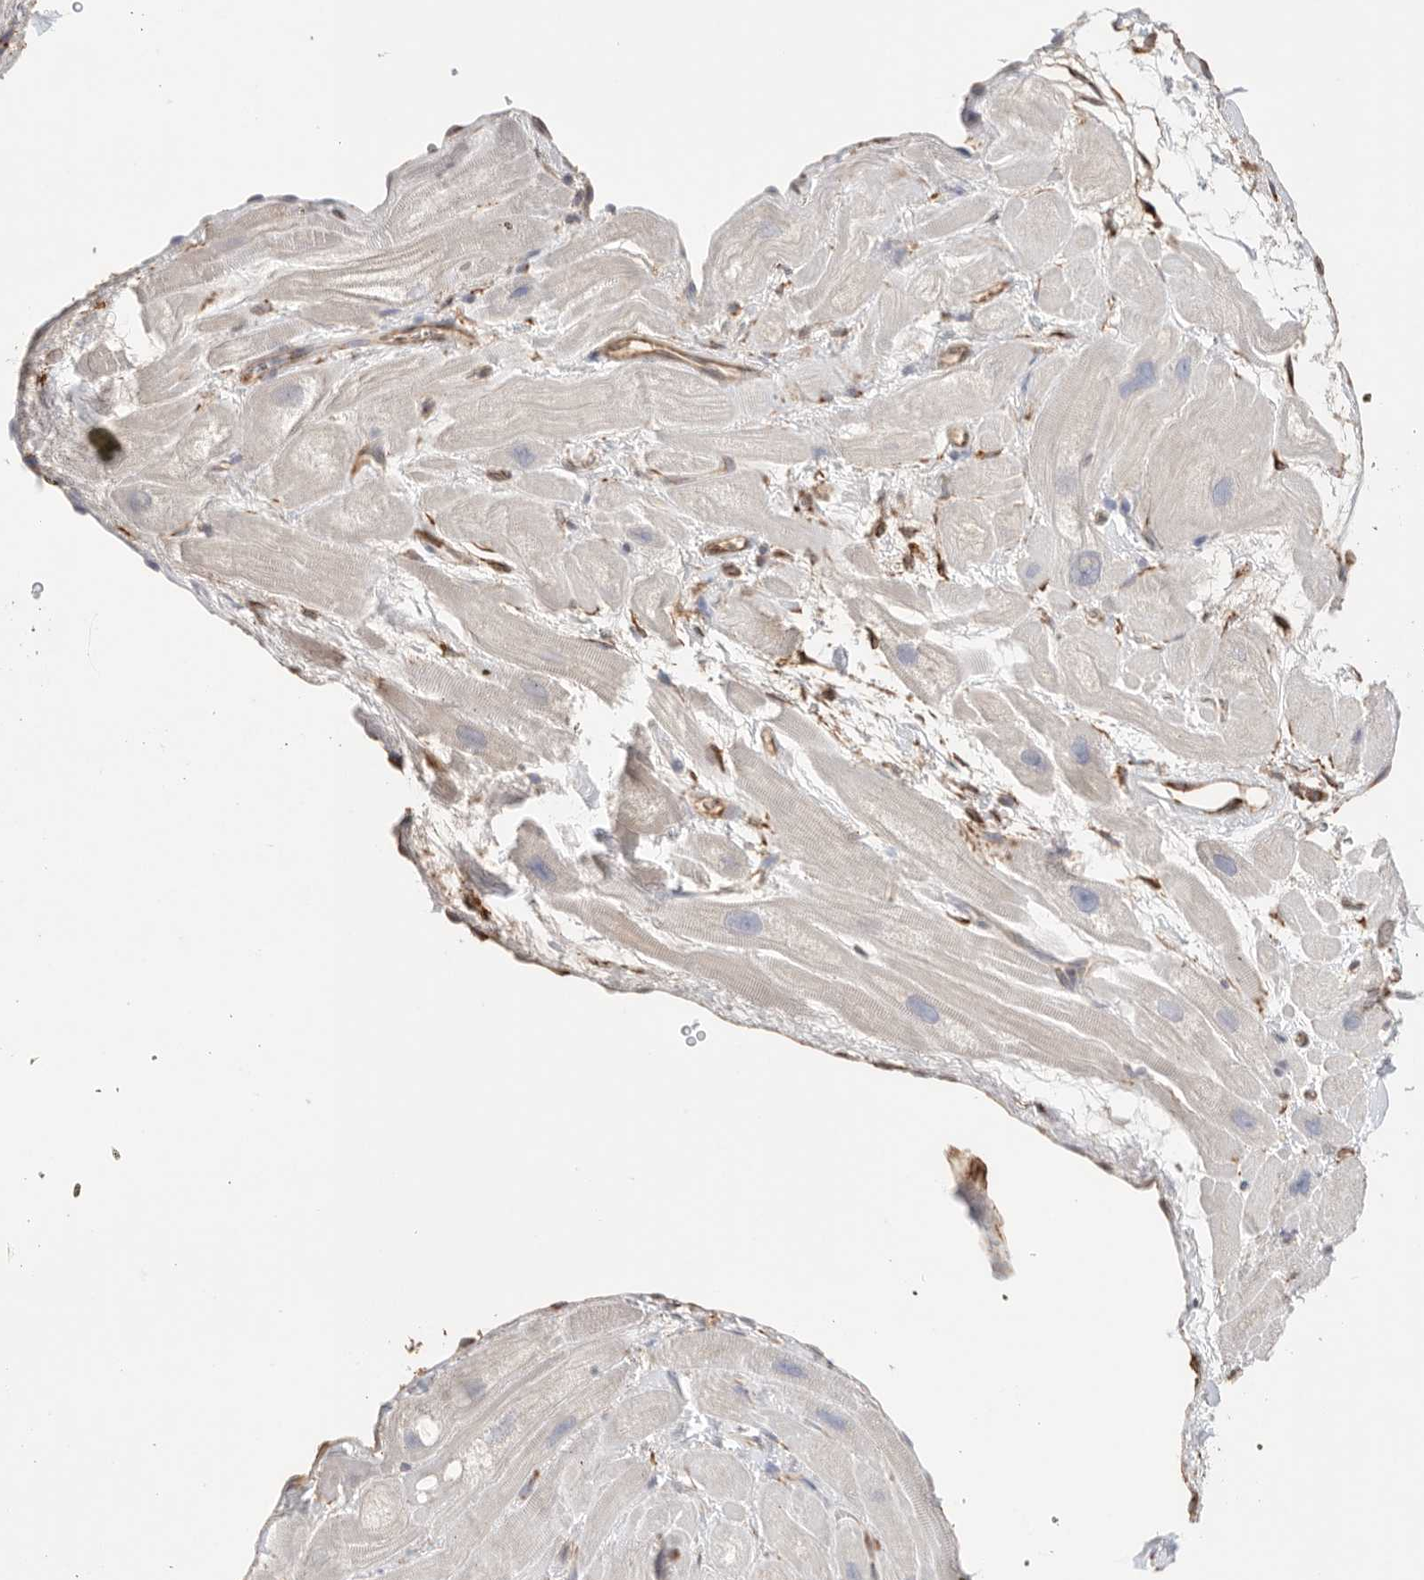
{"staining": {"intensity": "negative", "quantity": "none", "location": "none"}, "tissue": "heart muscle", "cell_type": "Cardiomyocytes", "image_type": "normal", "snomed": [{"axis": "morphology", "description": "Normal tissue, NOS"}, {"axis": "topography", "description": "Heart"}], "caption": "The photomicrograph displays no significant expression in cardiomyocytes of heart muscle. (Brightfield microscopy of DAB immunohistochemistry at high magnification).", "gene": "BLOC1S5", "patient": {"sex": "male", "age": 49}}